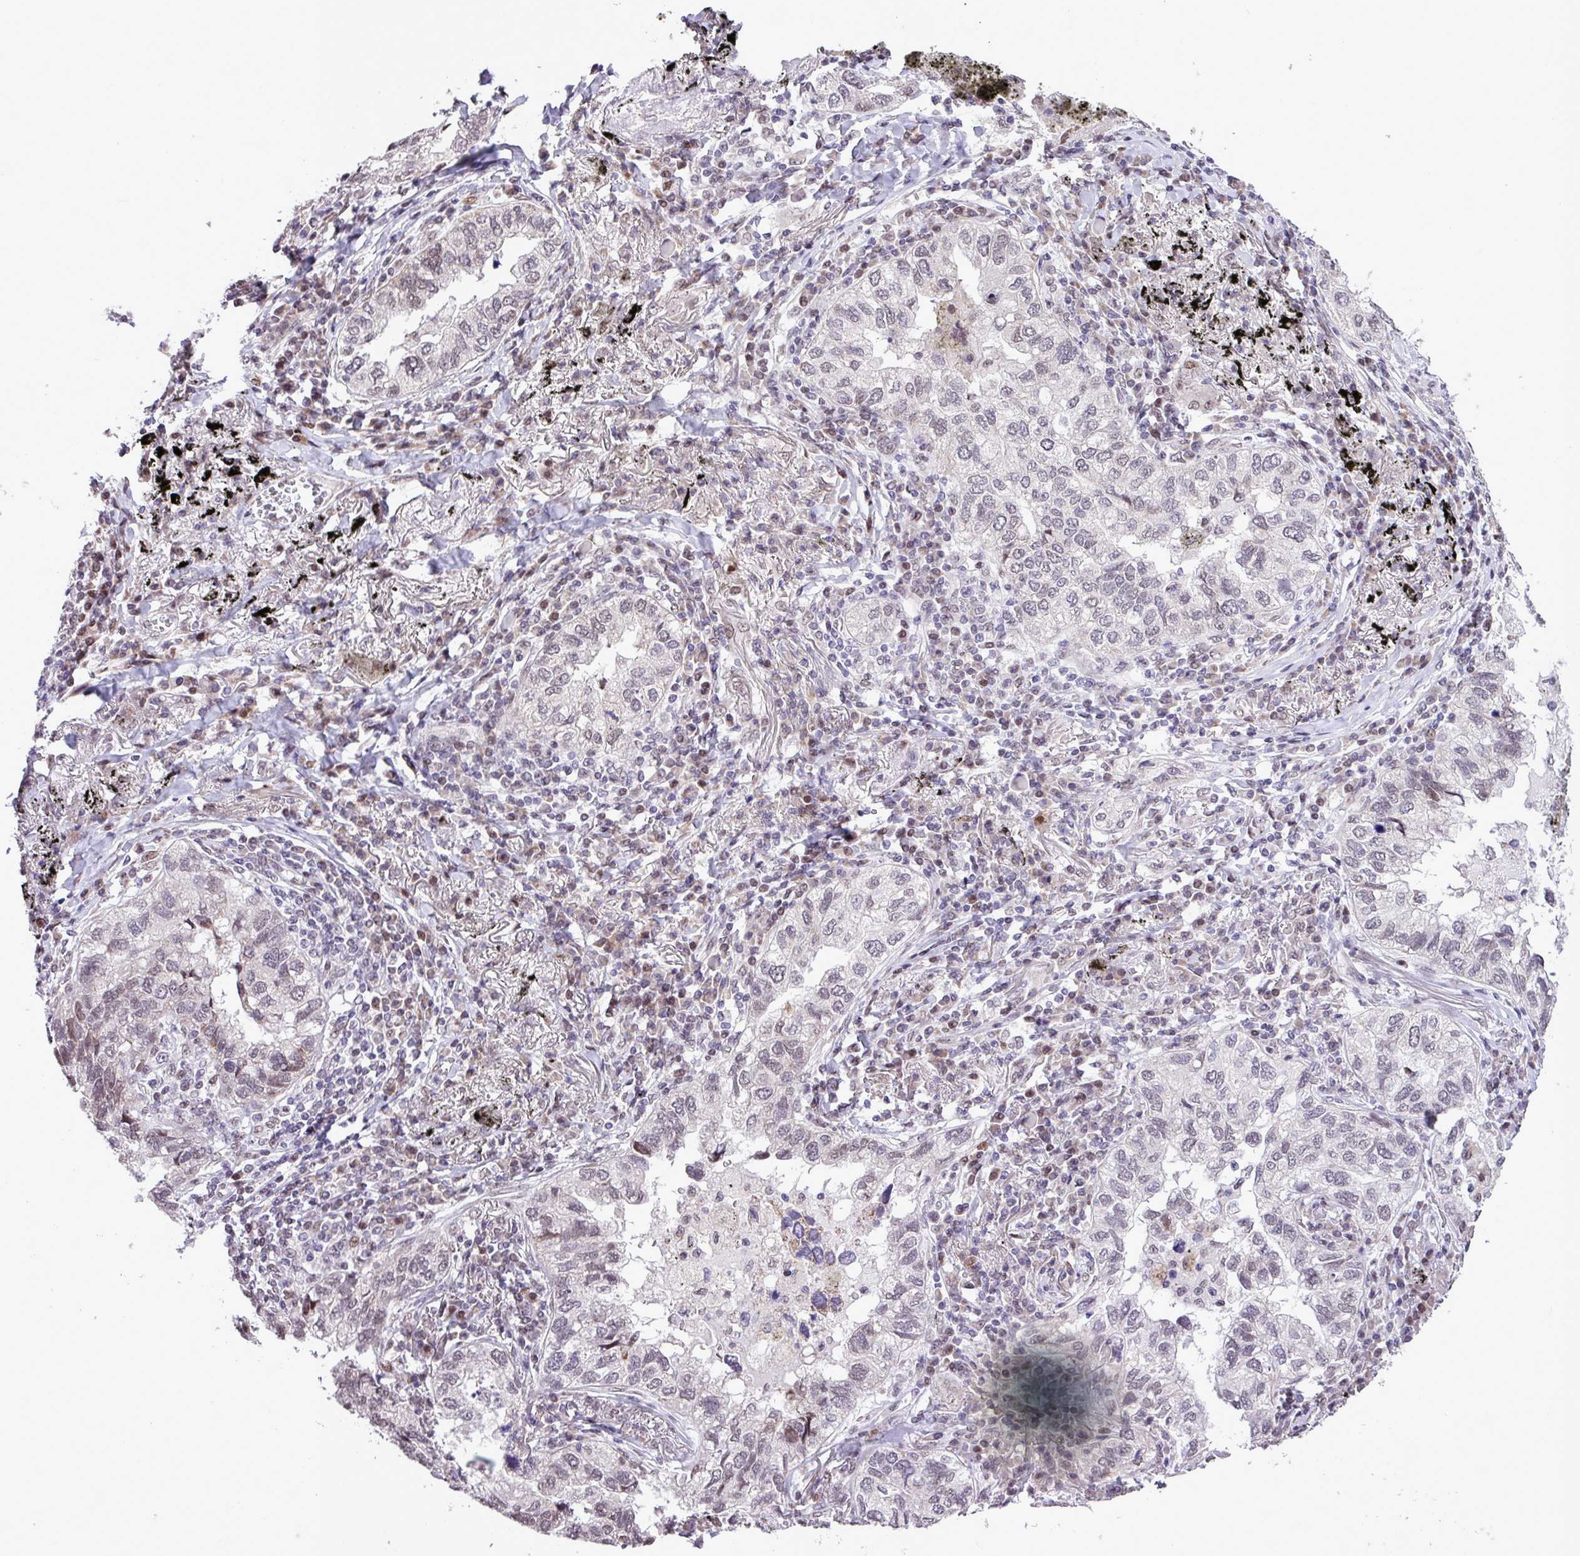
{"staining": {"intensity": "weak", "quantity": "25%-75%", "location": "nuclear"}, "tissue": "lung cancer", "cell_type": "Tumor cells", "image_type": "cancer", "snomed": [{"axis": "morphology", "description": "Adenocarcinoma, NOS"}, {"axis": "topography", "description": "Lung"}], "caption": "Immunohistochemical staining of human lung cancer (adenocarcinoma) shows weak nuclear protein staining in approximately 25%-75% of tumor cells.", "gene": "ZNF354A", "patient": {"sex": "male", "age": 65}}